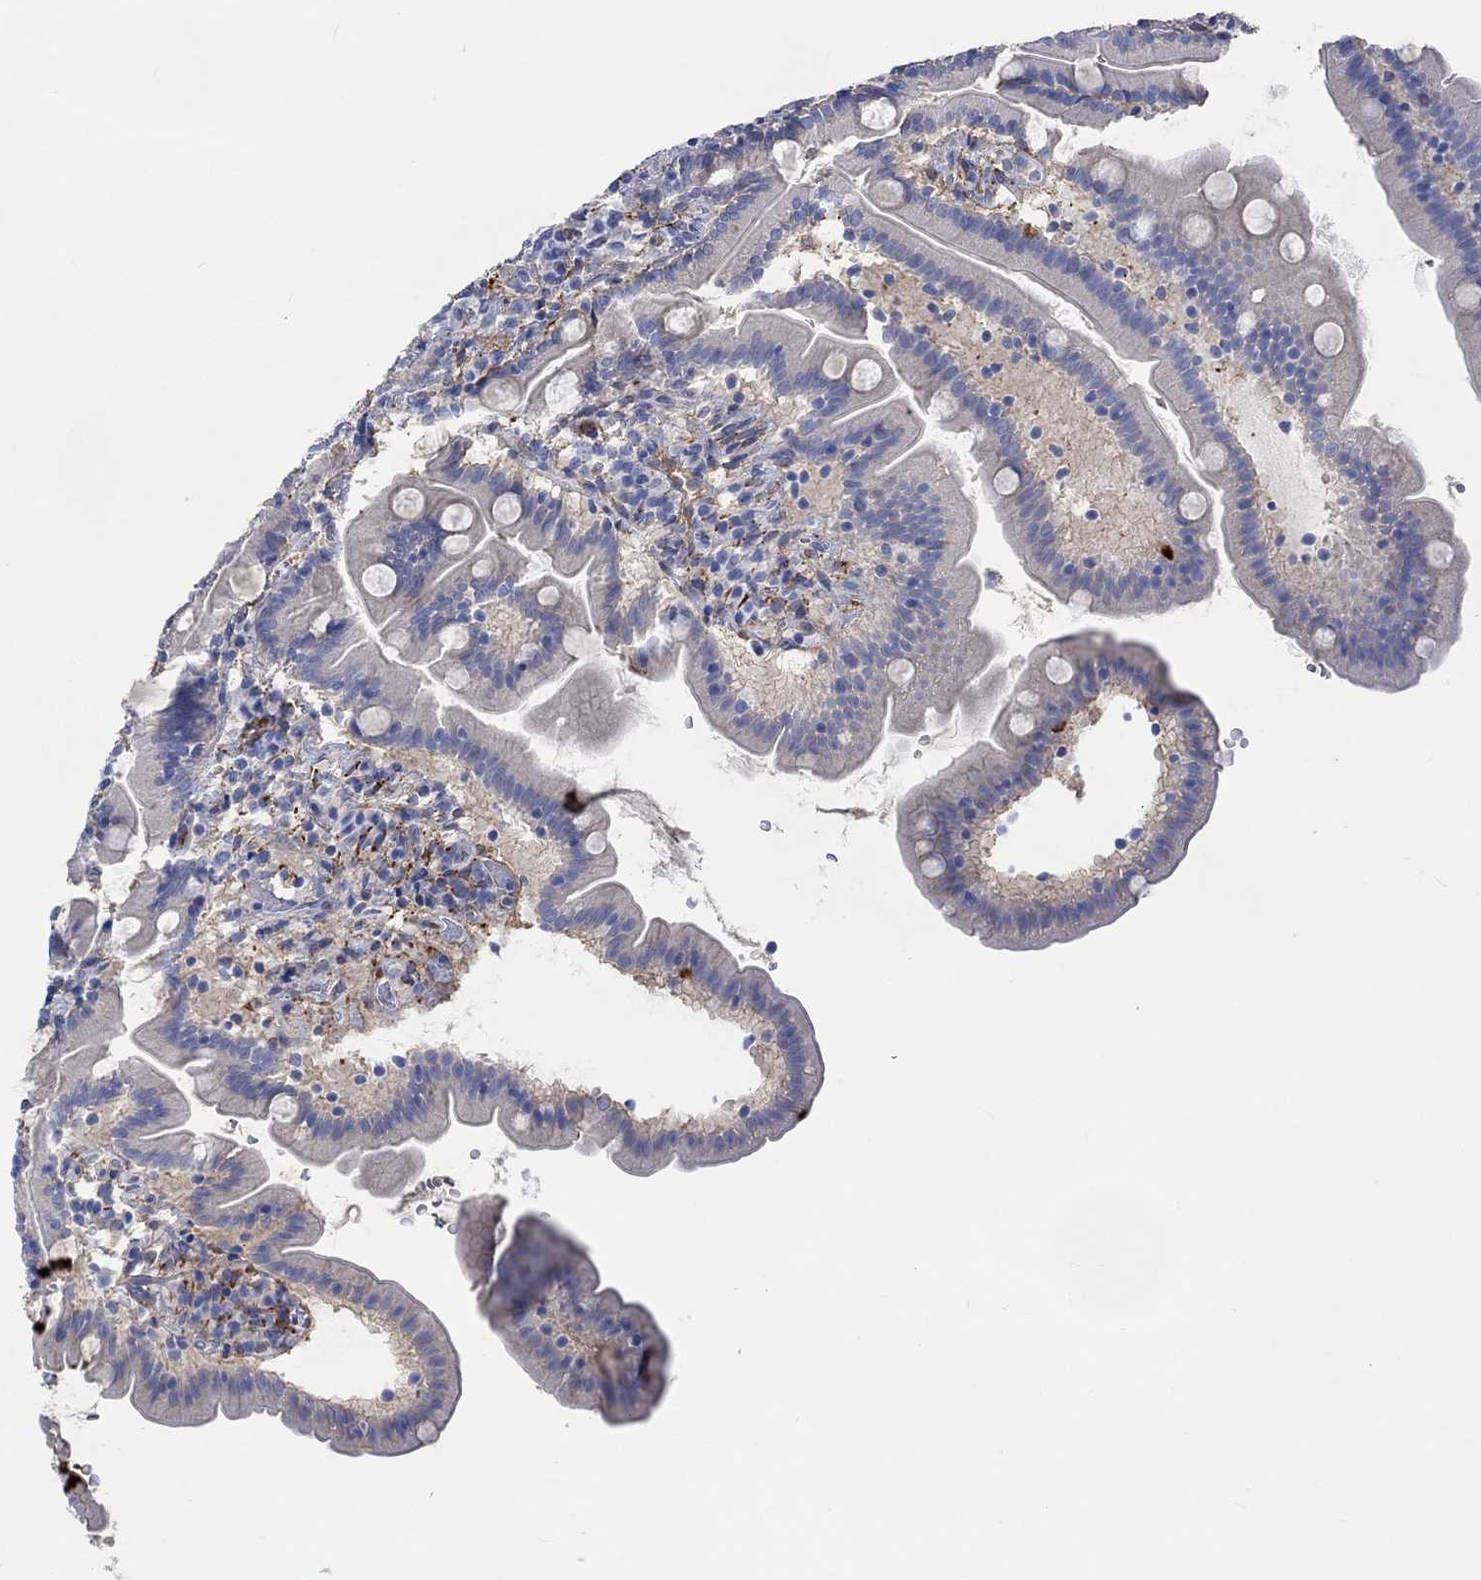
{"staining": {"intensity": "strong", "quantity": "<25%", "location": "cytoplasmic/membranous"}, "tissue": "duodenum", "cell_type": "Glandular cells", "image_type": "normal", "snomed": [{"axis": "morphology", "description": "Normal tissue, NOS"}, {"axis": "topography", "description": "Duodenum"}], "caption": "Brown immunohistochemical staining in unremarkable duodenum displays strong cytoplasmic/membranous expression in approximately <25% of glandular cells. Immunohistochemistry (ihc) stains the protein of interest in brown and the nuclei are stained blue.", "gene": "TGM2", "patient": {"sex": "female", "age": 67}}